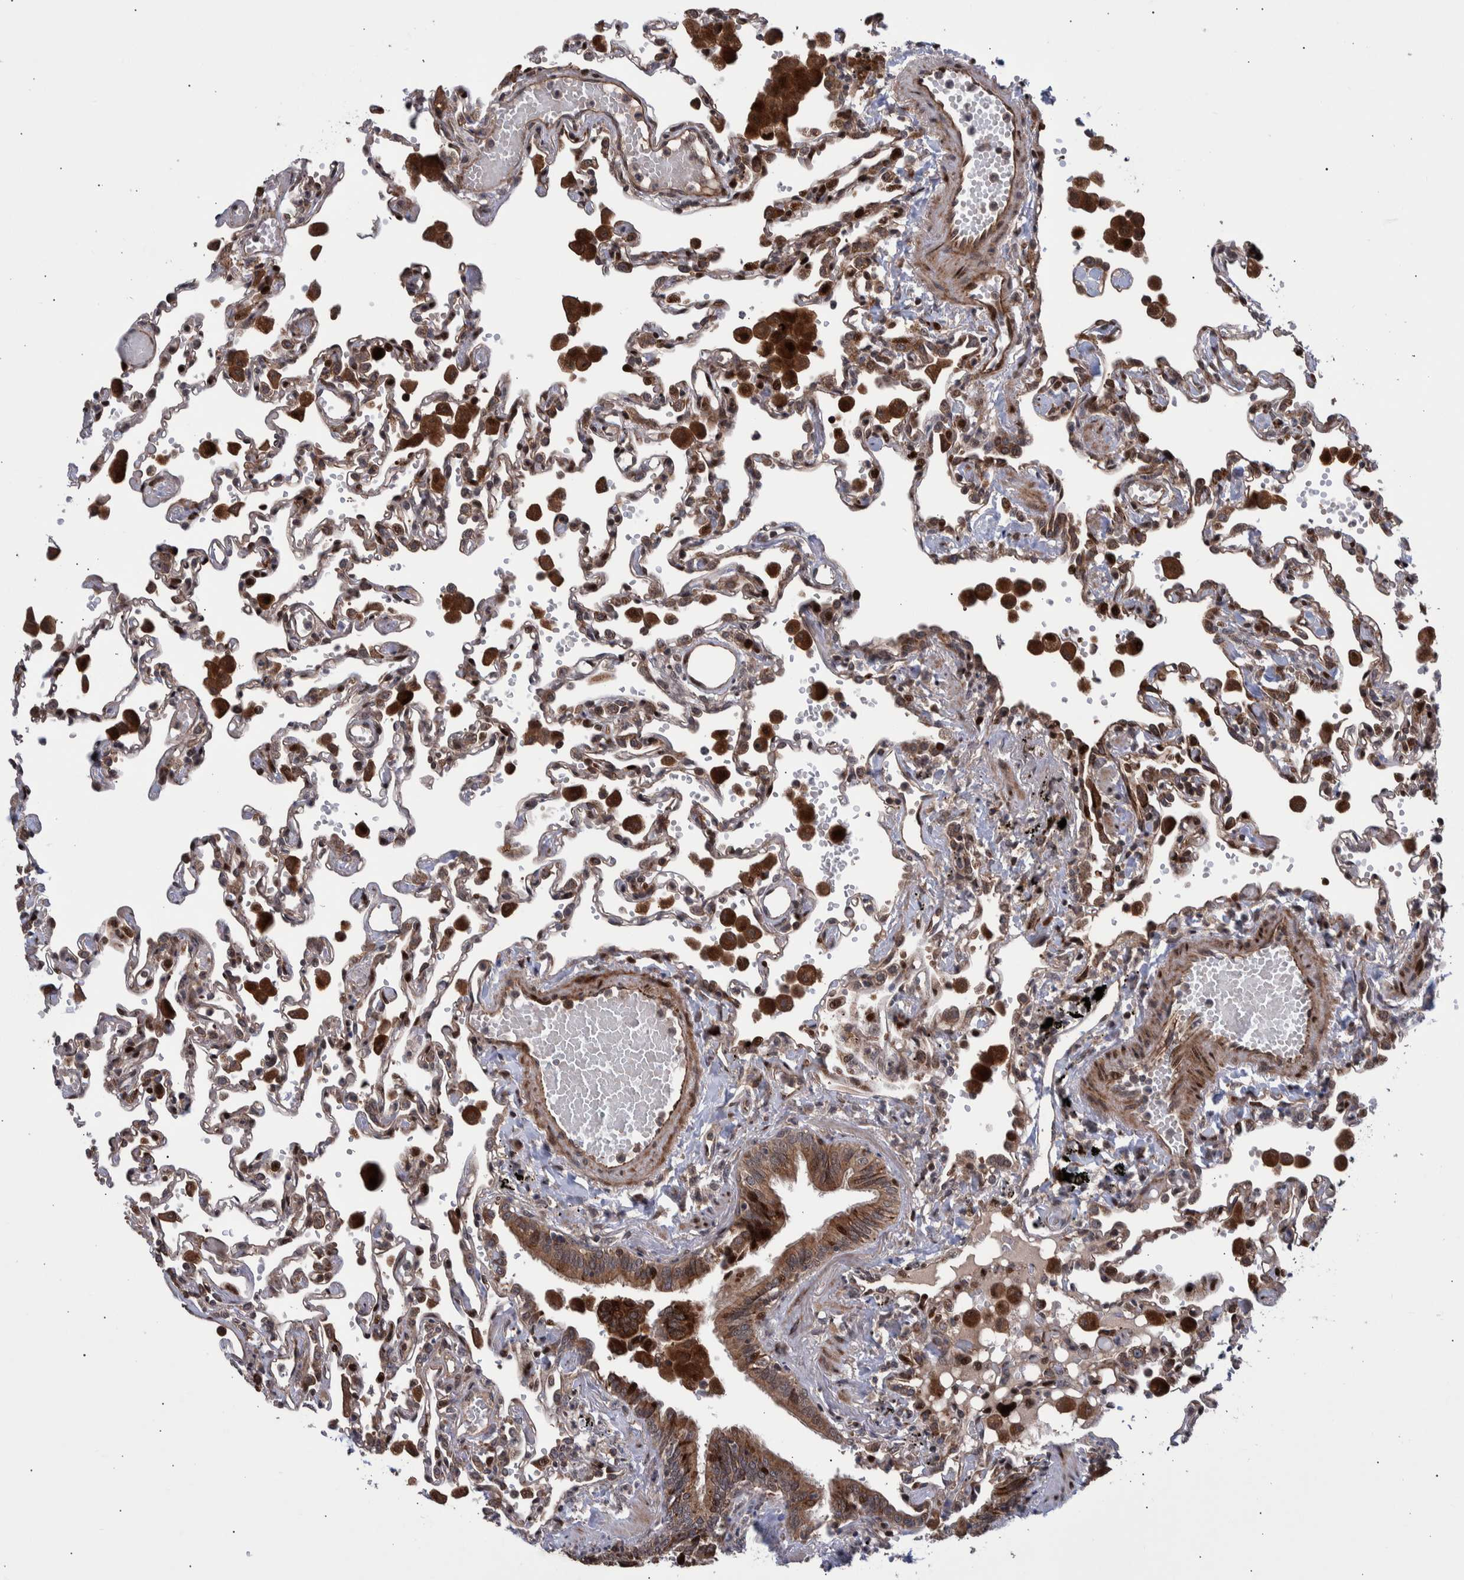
{"staining": {"intensity": "moderate", "quantity": ">75%", "location": "cytoplasmic/membranous,nuclear"}, "tissue": "lung", "cell_type": "Alveolar cells", "image_type": "normal", "snomed": [{"axis": "morphology", "description": "Normal tissue, NOS"}, {"axis": "topography", "description": "Bronchus"}, {"axis": "topography", "description": "Lung"}], "caption": "Lung stained with a brown dye demonstrates moderate cytoplasmic/membranous,nuclear positive staining in approximately >75% of alveolar cells.", "gene": "SHISA6", "patient": {"sex": "female", "age": 49}}